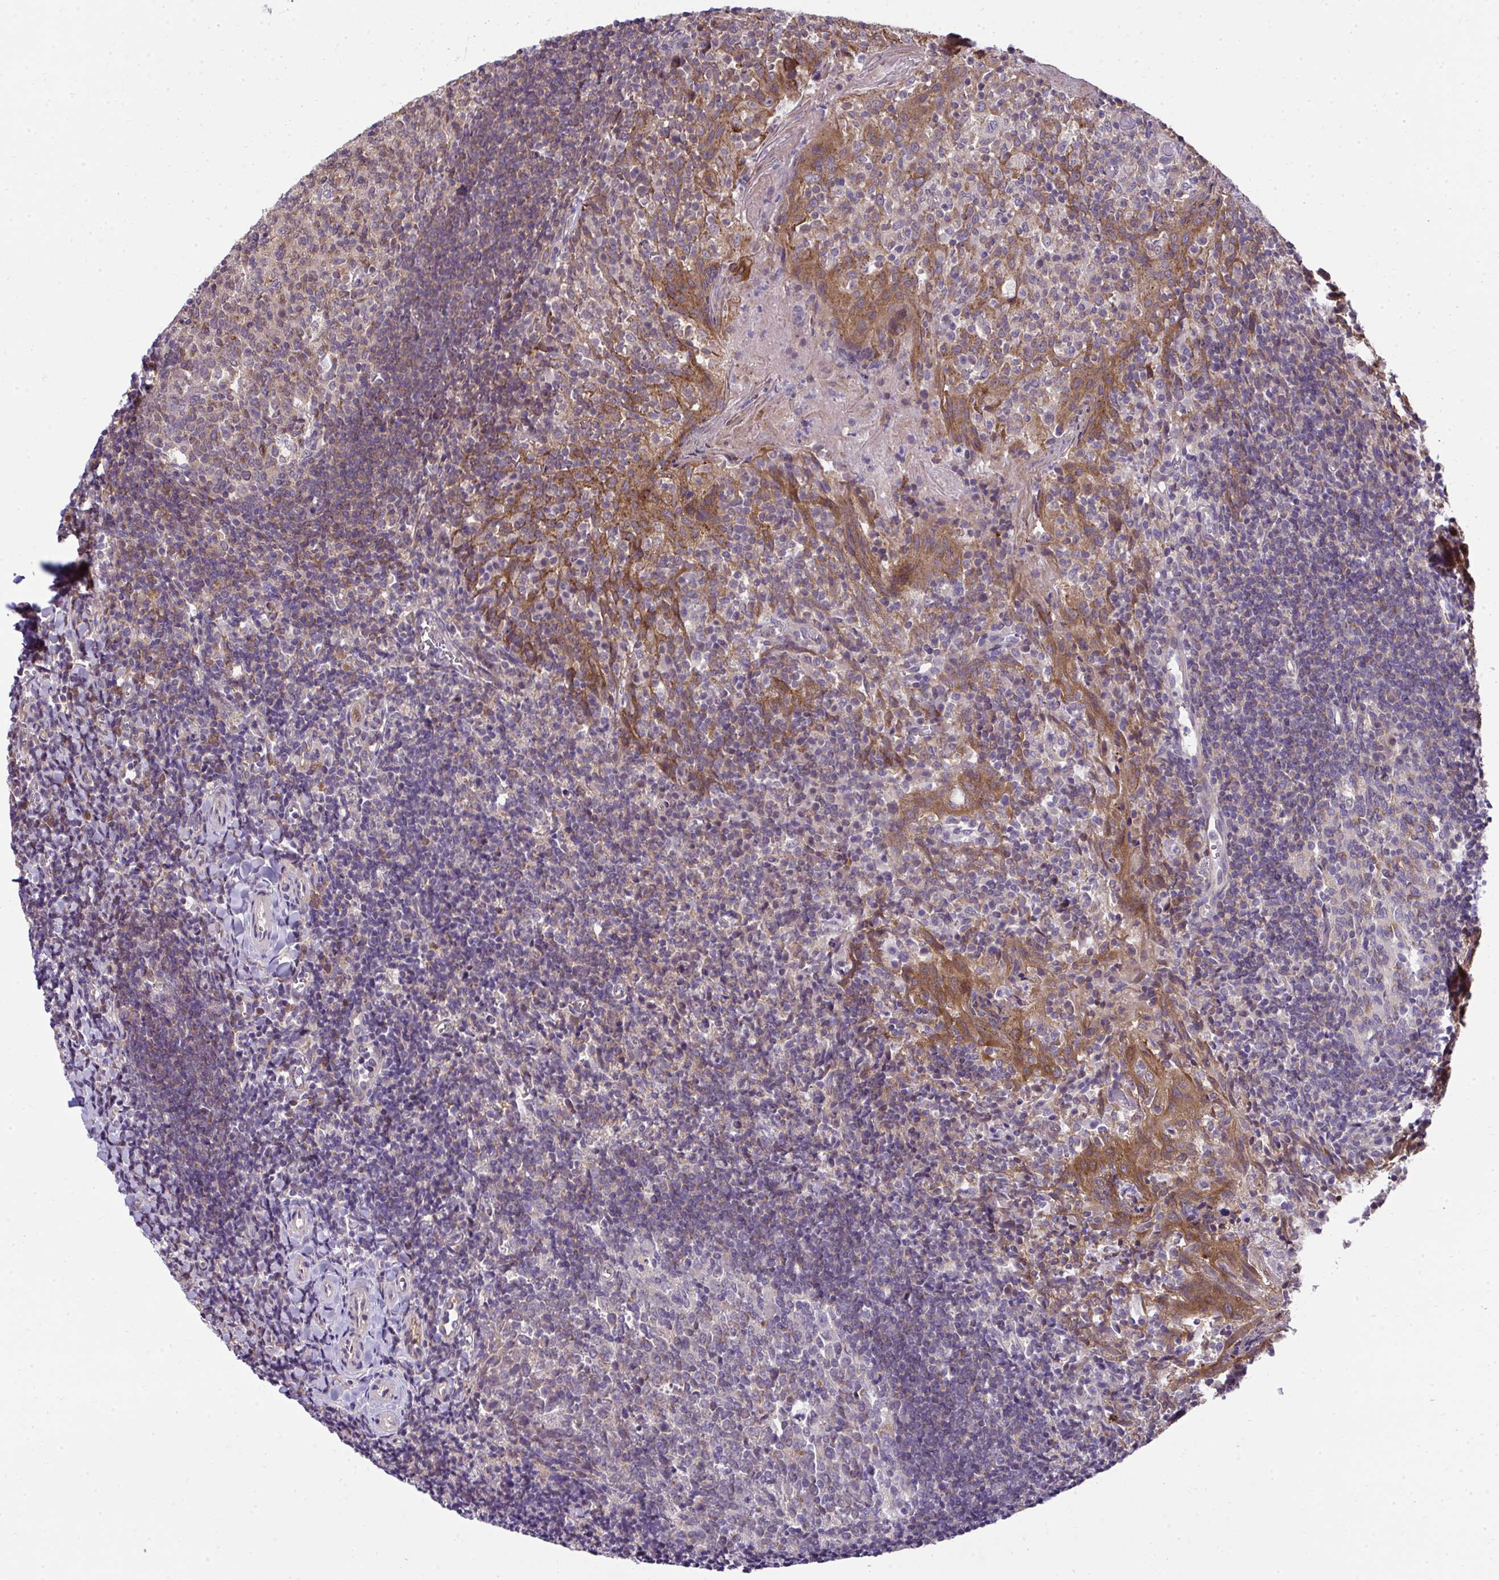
{"staining": {"intensity": "weak", "quantity": "<25%", "location": "cytoplasmic/membranous"}, "tissue": "tonsil", "cell_type": "Germinal center cells", "image_type": "normal", "snomed": [{"axis": "morphology", "description": "Normal tissue, NOS"}, {"axis": "topography", "description": "Tonsil"}], "caption": "The IHC photomicrograph has no significant staining in germinal center cells of tonsil. (IHC, brightfield microscopy, high magnification).", "gene": "RDH14", "patient": {"sex": "female", "age": 10}}